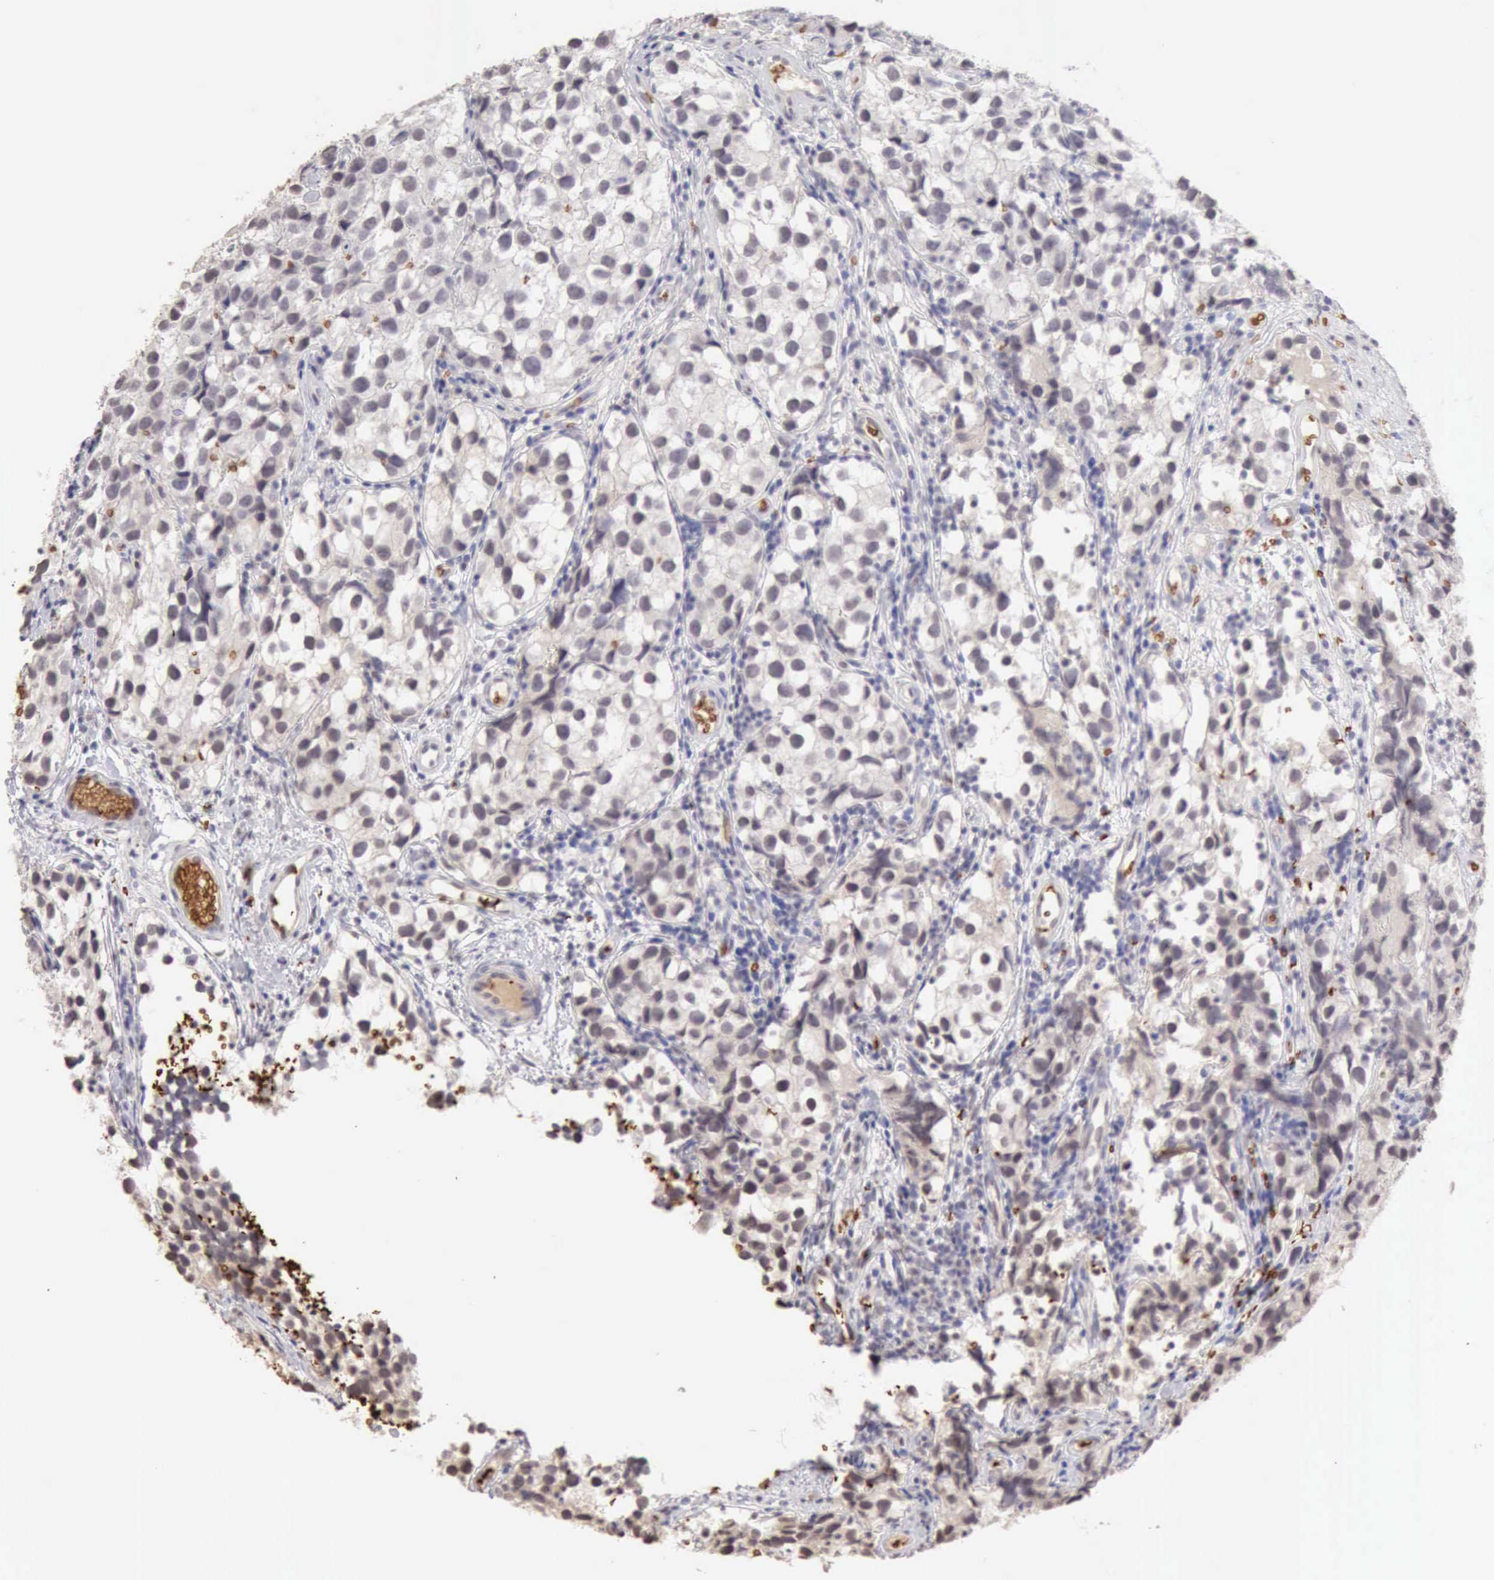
{"staining": {"intensity": "weak", "quantity": "<25%", "location": "nuclear"}, "tissue": "testis cancer", "cell_type": "Tumor cells", "image_type": "cancer", "snomed": [{"axis": "morphology", "description": "Seminoma, NOS"}, {"axis": "topography", "description": "Testis"}], "caption": "Image shows no protein expression in tumor cells of testis cancer (seminoma) tissue.", "gene": "CFI", "patient": {"sex": "male", "age": 39}}